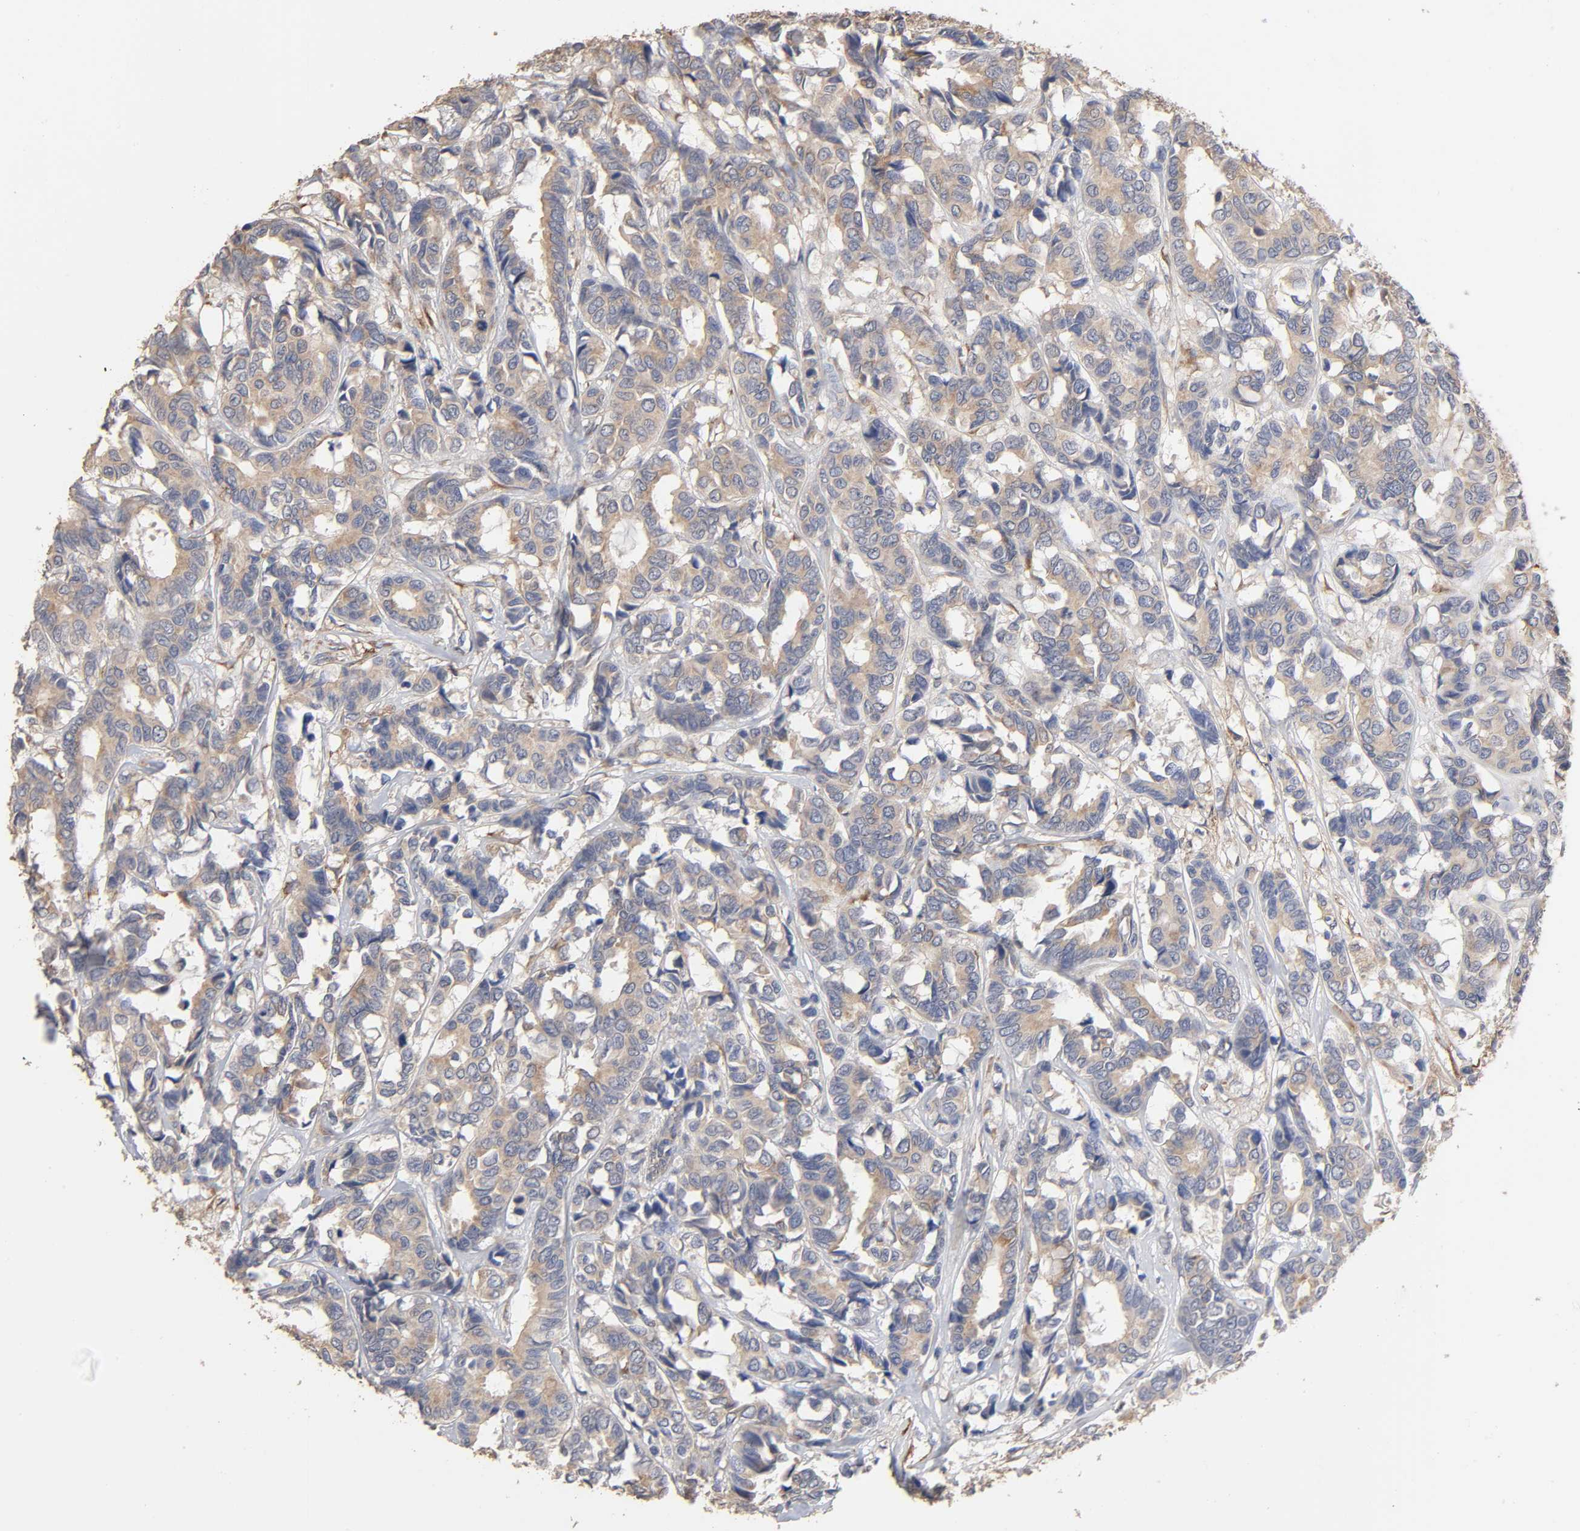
{"staining": {"intensity": "weak", "quantity": ">75%", "location": "cytoplasmic/membranous"}, "tissue": "breast cancer", "cell_type": "Tumor cells", "image_type": "cancer", "snomed": [{"axis": "morphology", "description": "Duct carcinoma"}, {"axis": "topography", "description": "Breast"}], "caption": "The immunohistochemical stain labels weak cytoplasmic/membranous positivity in tumor cells of breast intraductal carcinoma tissue. The protein of interest is shown in brown color, while the nuclei are stained blue.", "gene": "EIF4G2", "patient": {"sex": "female", "age": 87}}